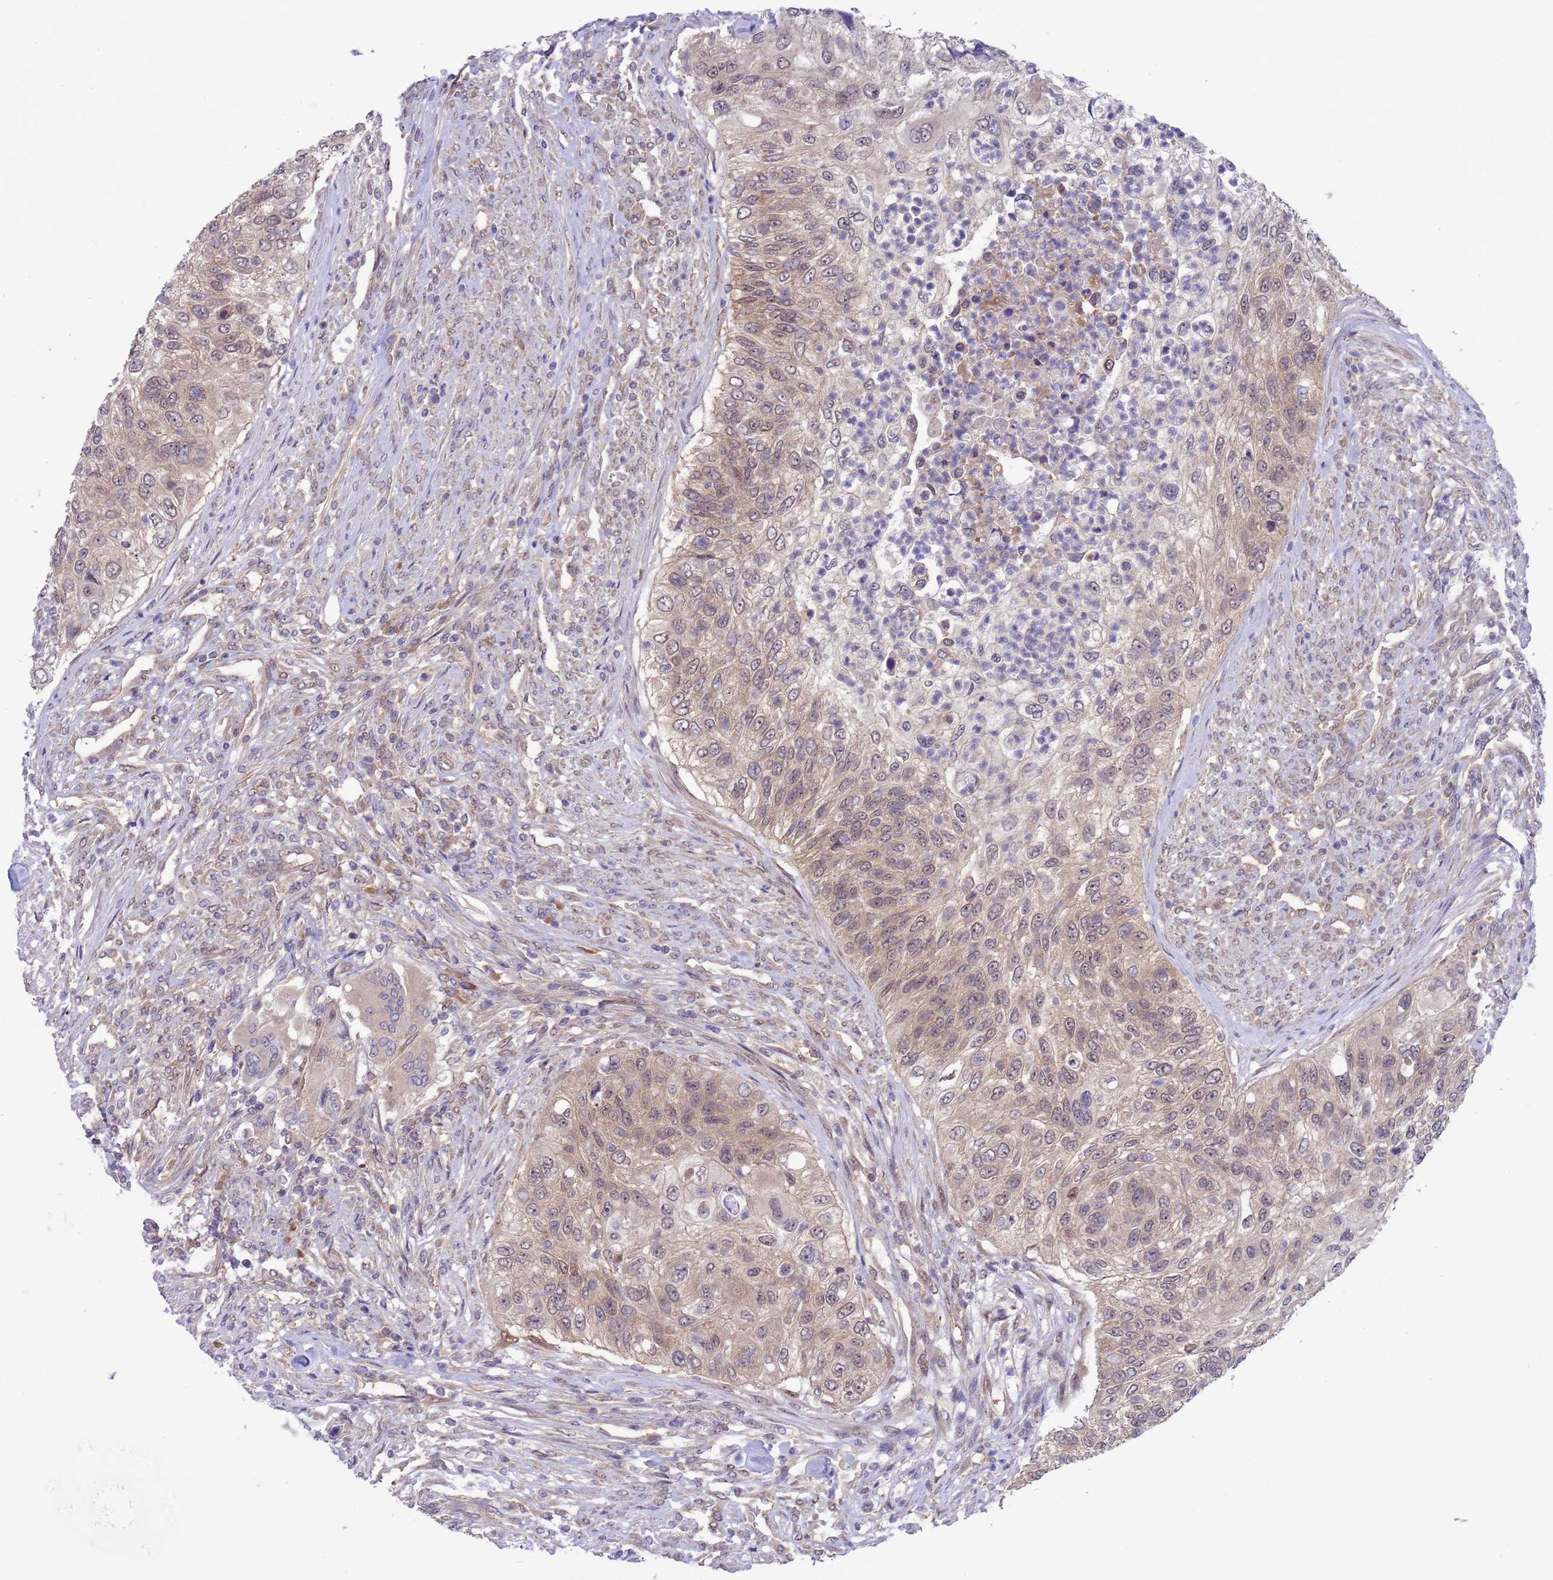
{"staining": {"intensity": "weak", "quantity": "25%-75%", "location": "cytoplasmic/membranous,nuclear"}, "tissue": "urothelial cancer", "cell_type": "Tumor cells", "image_type": "cancer", "snomed": [{"axis": "morphology", "description": "Urothelial carcinoma, High grade"}, {"axis": "topography", "description": "Urinary bladder"}], "caption": "A histopathology image of urothelial cancer stained for a protein displays weak cytoplasmic/membranous and nuclear brown staining in tumor cells. Immunohistochemistry stains the protein in brown and the nuclei are stained blue.", "gene": "ZNF461", "patient": {"sex": "female", "age": 60}}